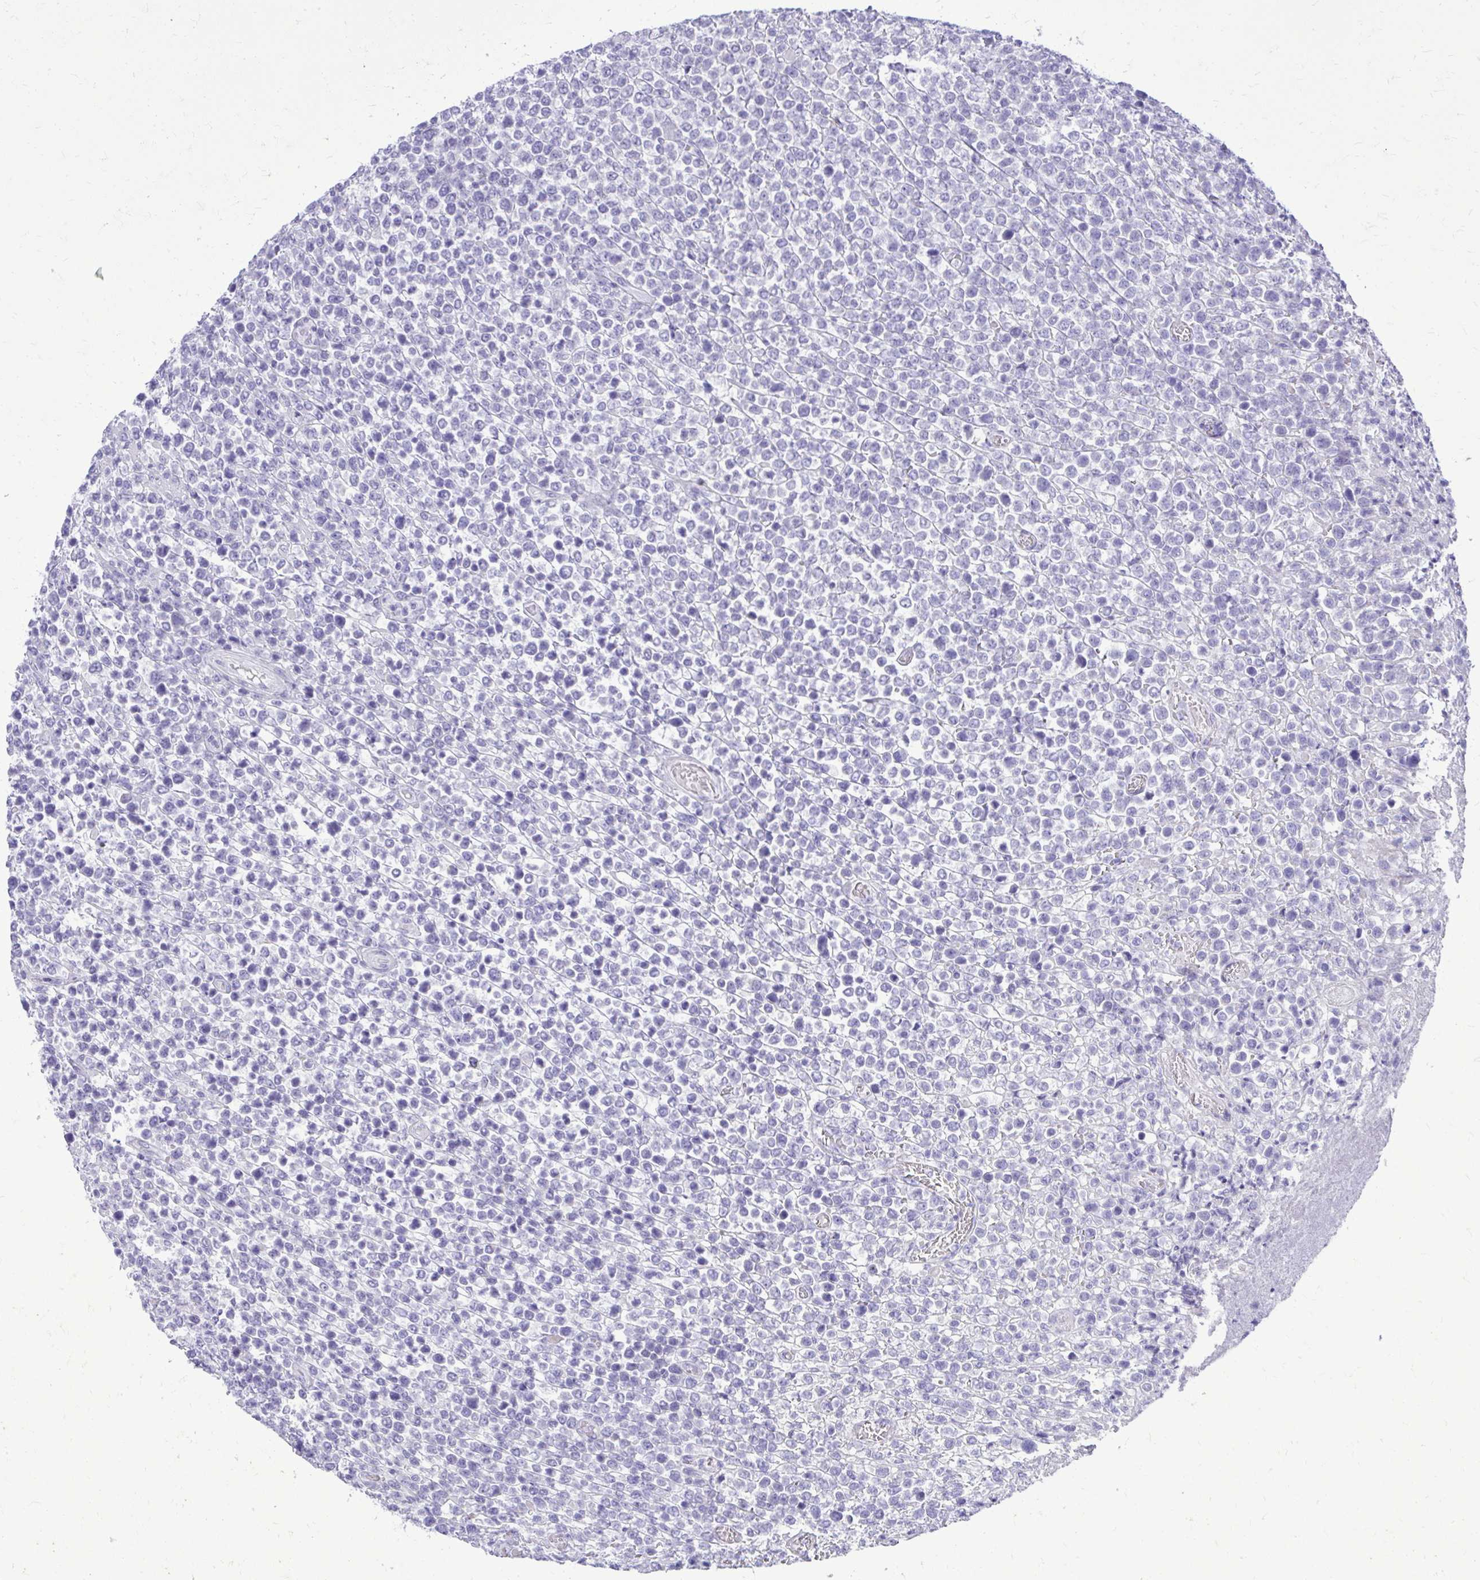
{"staining": {"intensity": "negative", "quantity": "none", "location": "none"}, "tissue": "lymphoma", "cell_type": "Tumor cells", "image_type": "cancer", "snomed": [{"axis": "morphology", "description": "Malignant lymphoma, non-Hodgkin's type, High grade"}, {"axis": "topography", "description": "Soft tissue"}], "caption": "This is an immunohistochemistry micrograph of lymphoma. There is no positivity in tumor cells.", "gene": "BCL6B", "patient": {"sex": "female", "age": 56}}